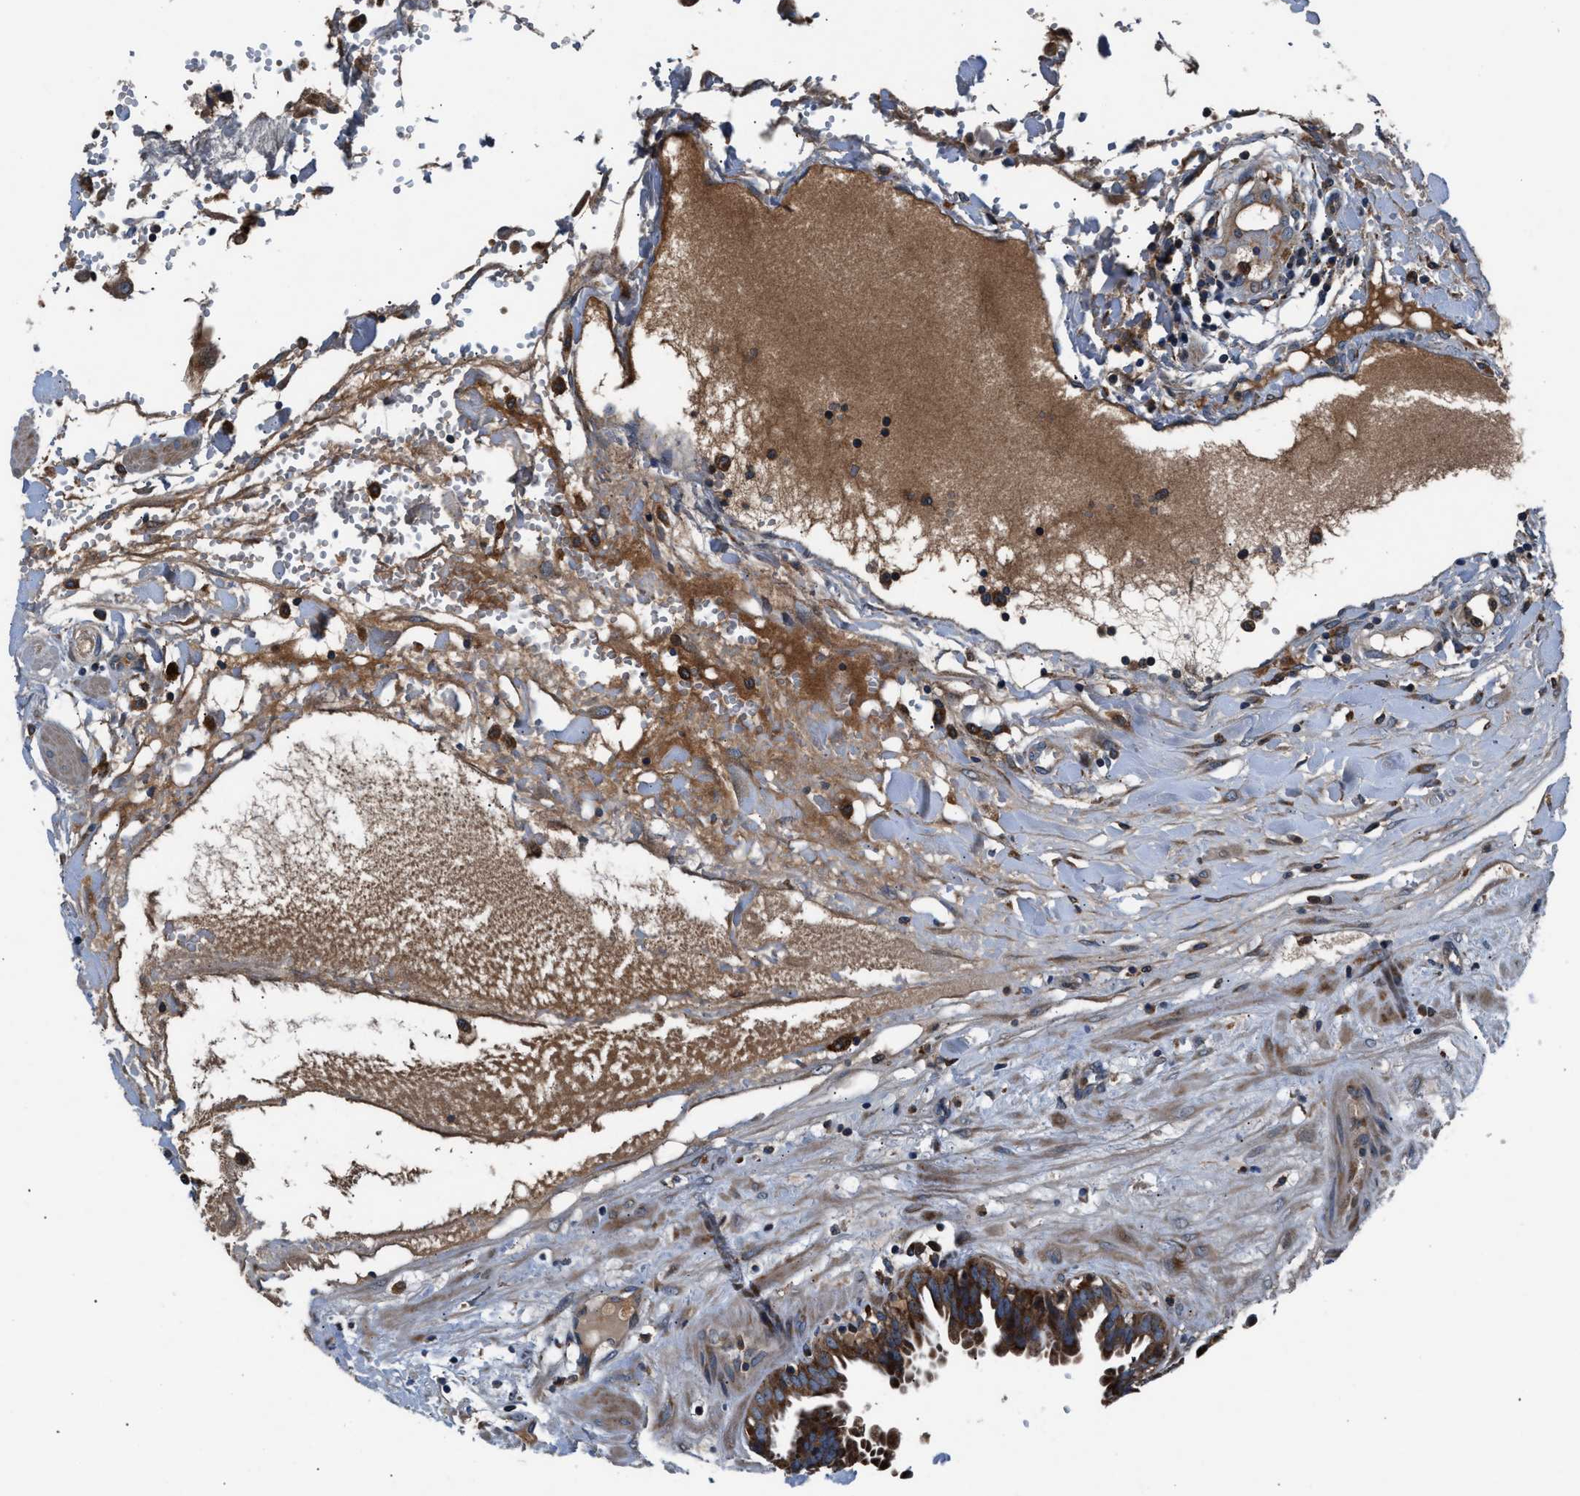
{"staining": {"intensity": "moderate", "quantity": ">75%", "location": "cytoplasmic/membranous"}, "tissue": "fallopian tube", "cell_type": "Glandular cells", "image_type": "normal", "snomed": [{"axis": "morphology", "description": "Normal tissue, NOS"}, {"axis": "topography", "description": "Fallopian tube"}, {"axis": "topography", "description": "Placenta"}], "caption": "Brown immunohistochemical staining in benign fallopian tube demonstrates moderate cytoplasmic/membranous staining in about >75% of glandular cells. (Brightfield microscopy of DAB IHC at high magnification).", "gene": "FAM221A", "patient": {"sex": "female", "age": 32}}